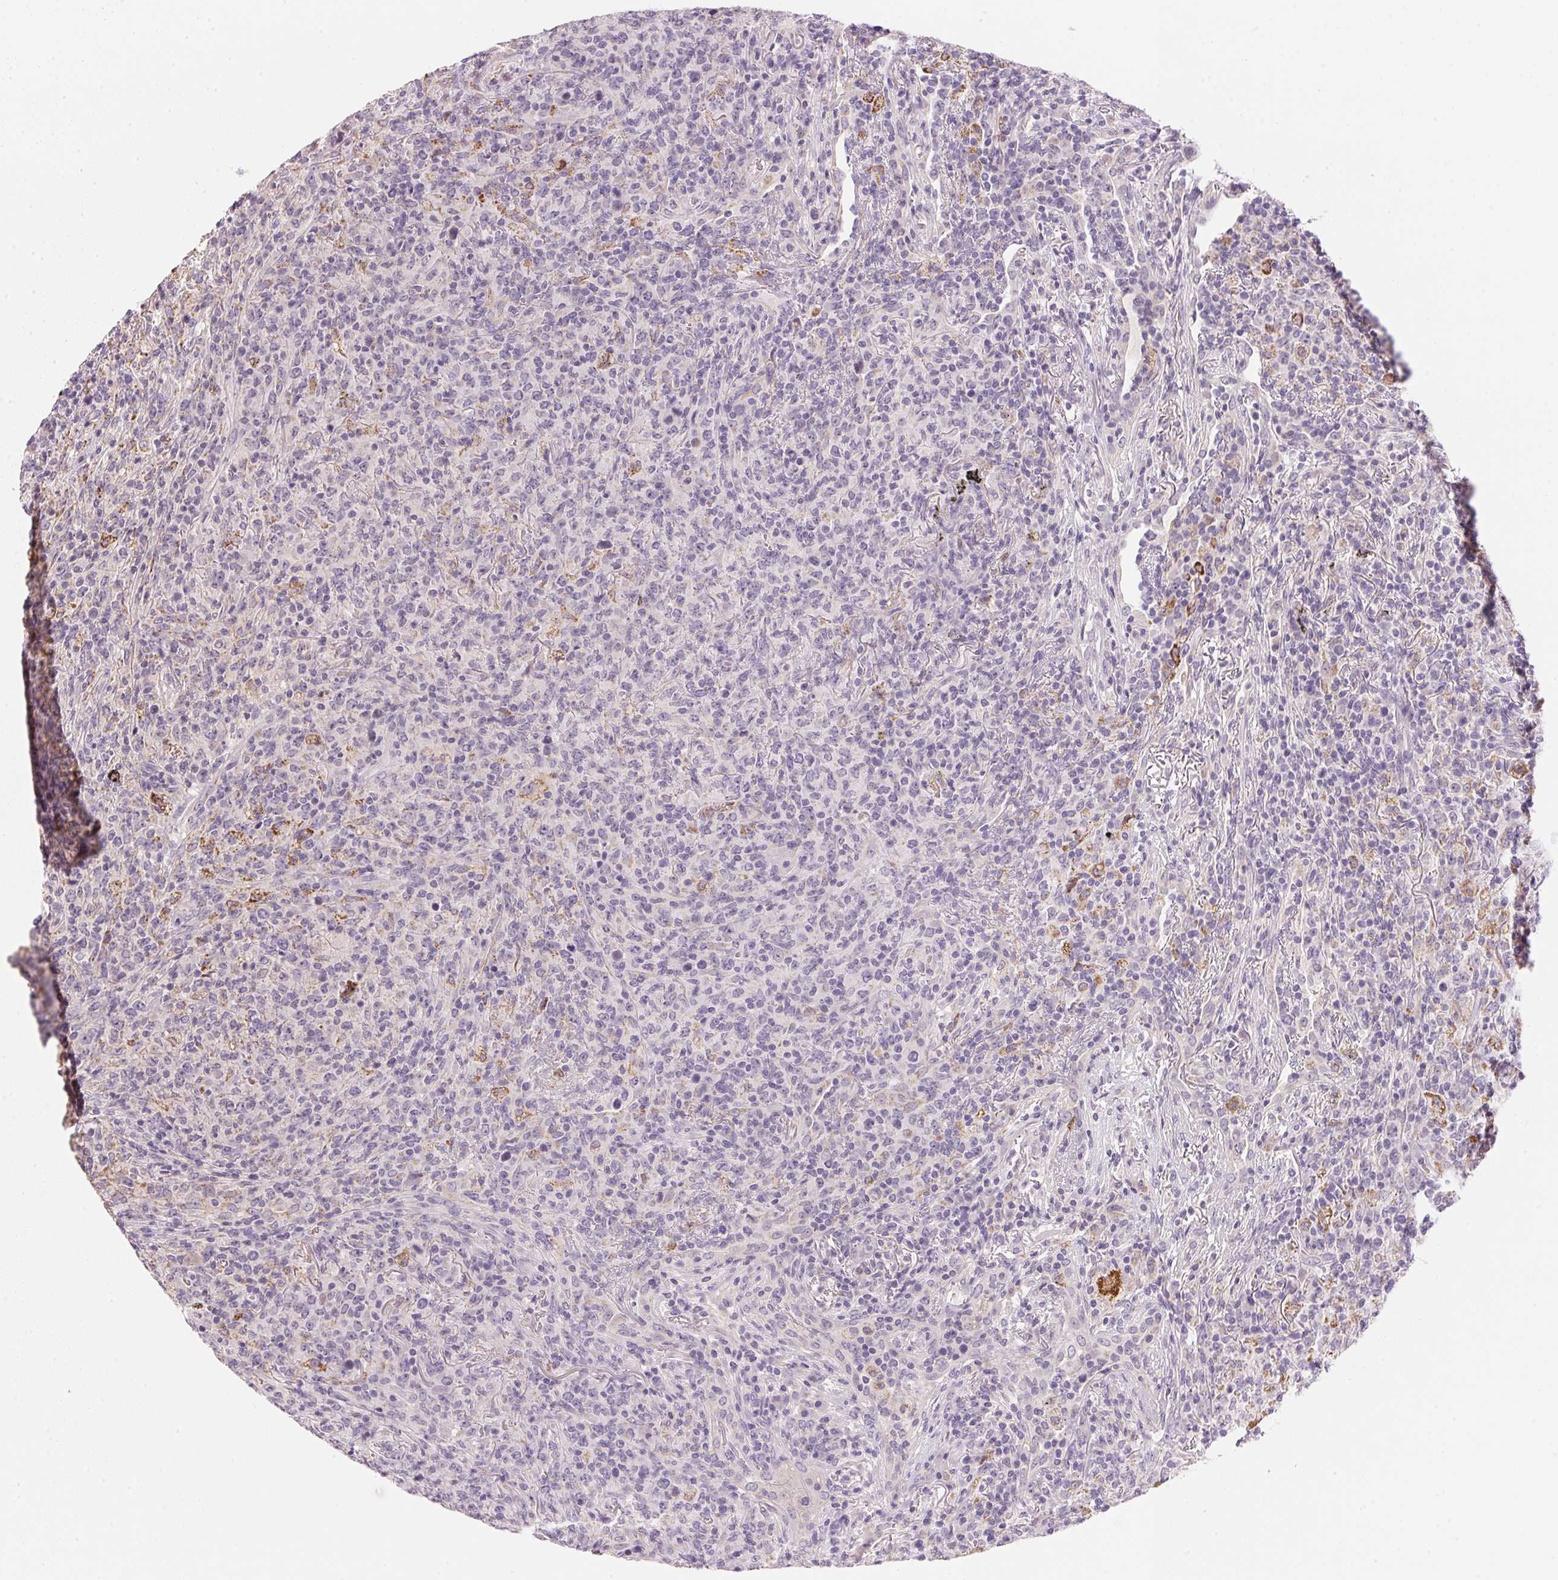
{"staining": {"intensity": "negative", "quantity": "none", "location": "none"}, "tissue": "lymphoma", "cell_type": "Tumor cells", "image_type": "cancer", "snomed": [{"axis": "morphology", "description": "Malignant lymphoma, non-Hodgkin's type, High grade"}, {"axis": "topography", "description": "Lung"}], "caption": "Tumor cells are negative for brown protein staining in malignant lymphoma, non-Hodgkin's type (high-grade). (DAB (3,3'-diaminobenzidine) immunohistochemistry visualized using brightfield microscopy, high magnification).", "gene": "CYP11B1", "patient": {"sex": "male", "age": 79}}